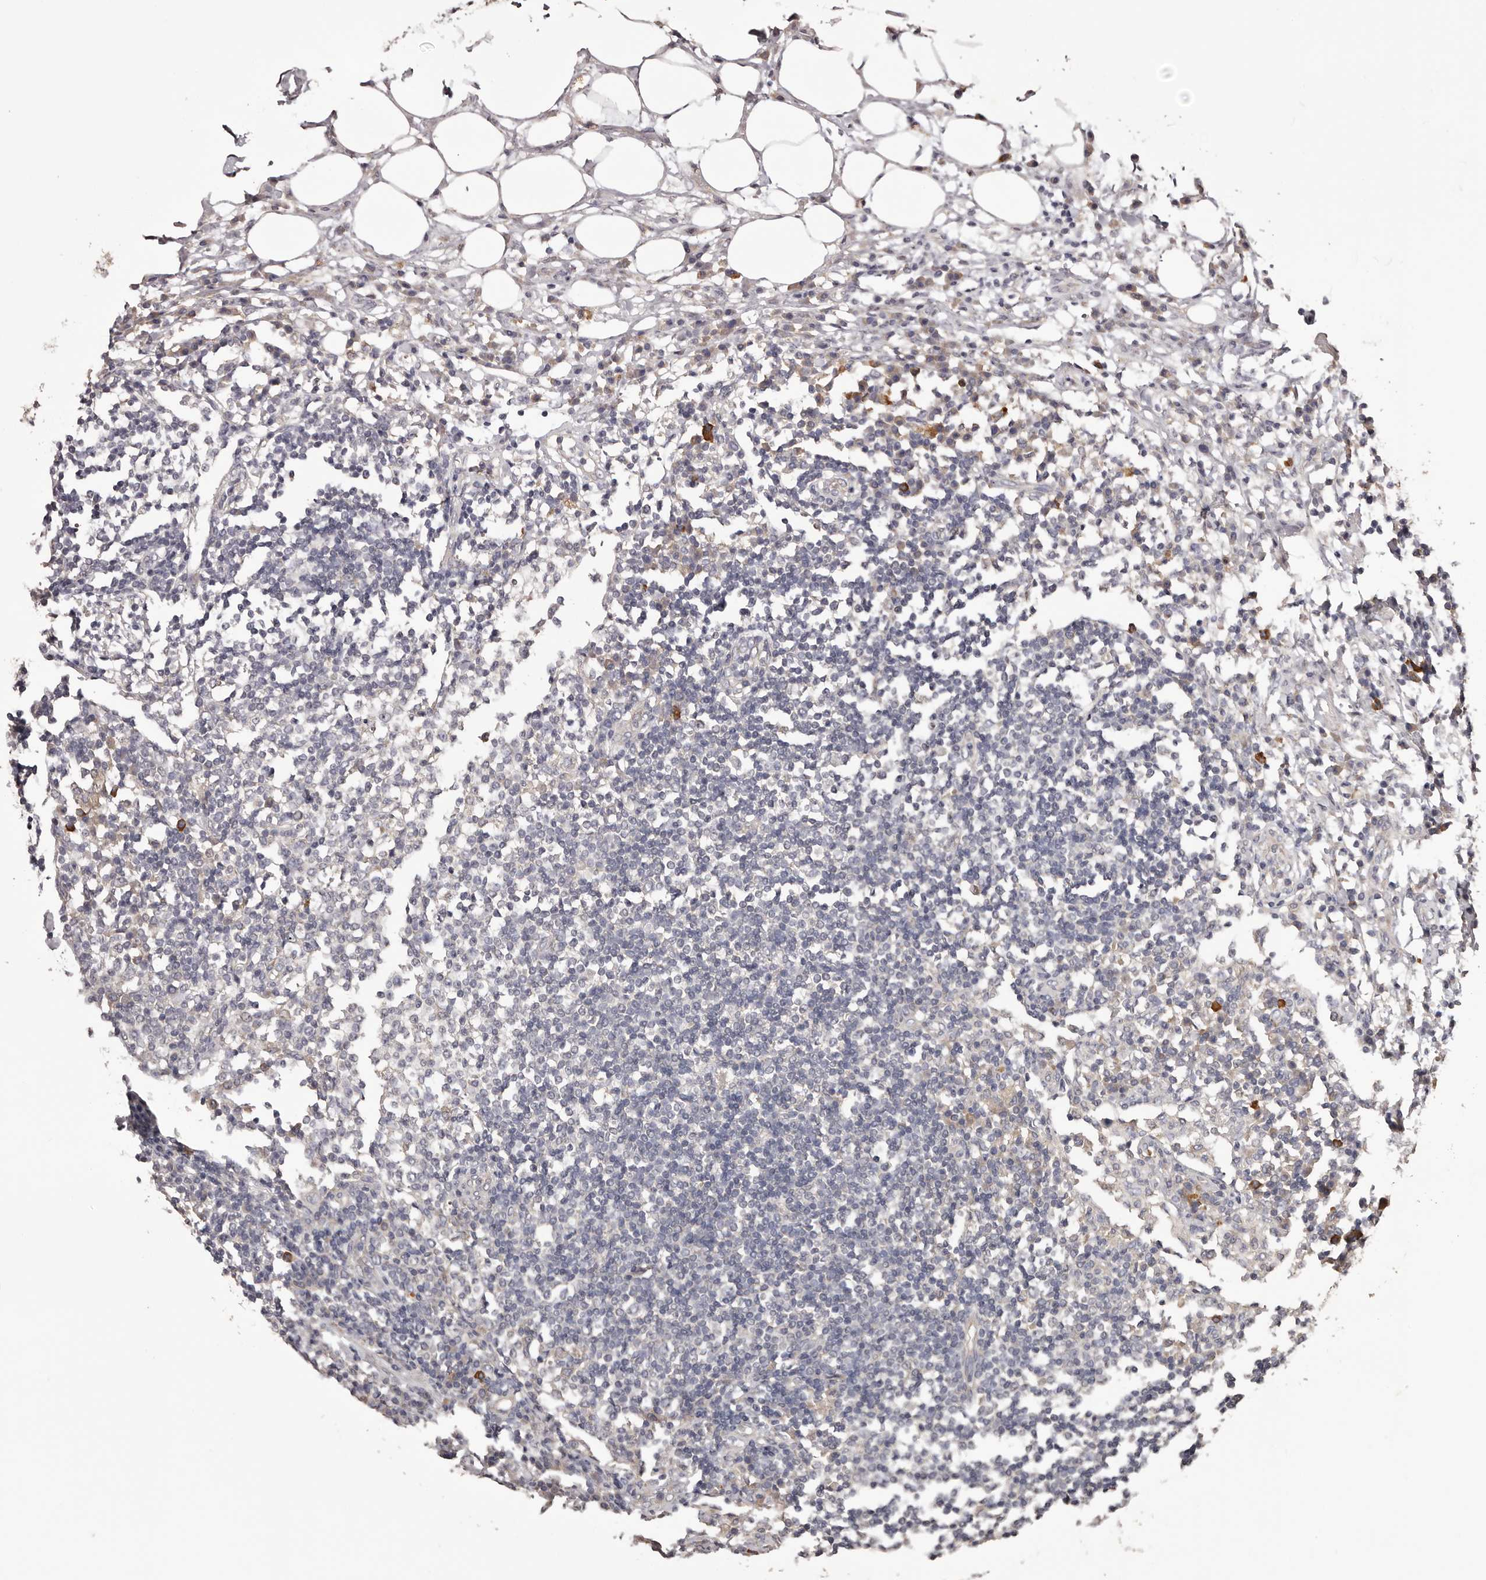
{"staining": {"intensity": "negative", "quantity": "none", "location": "none"}, "tissue": "lymph node", "cell_type": "Non-germinal center cells", "image_type": "normal", "snomed": [{"axis": "morphology", "description": "Normal tissue, NOS"}, {"axis": "topography", "description": "Lymph node"}], "caption": "Human lymph node stained for a protein using IHC shows no staining in non-germinal center cells.", "gene": "ETNK1", "patient": {"sex": "female", "age": 53}}